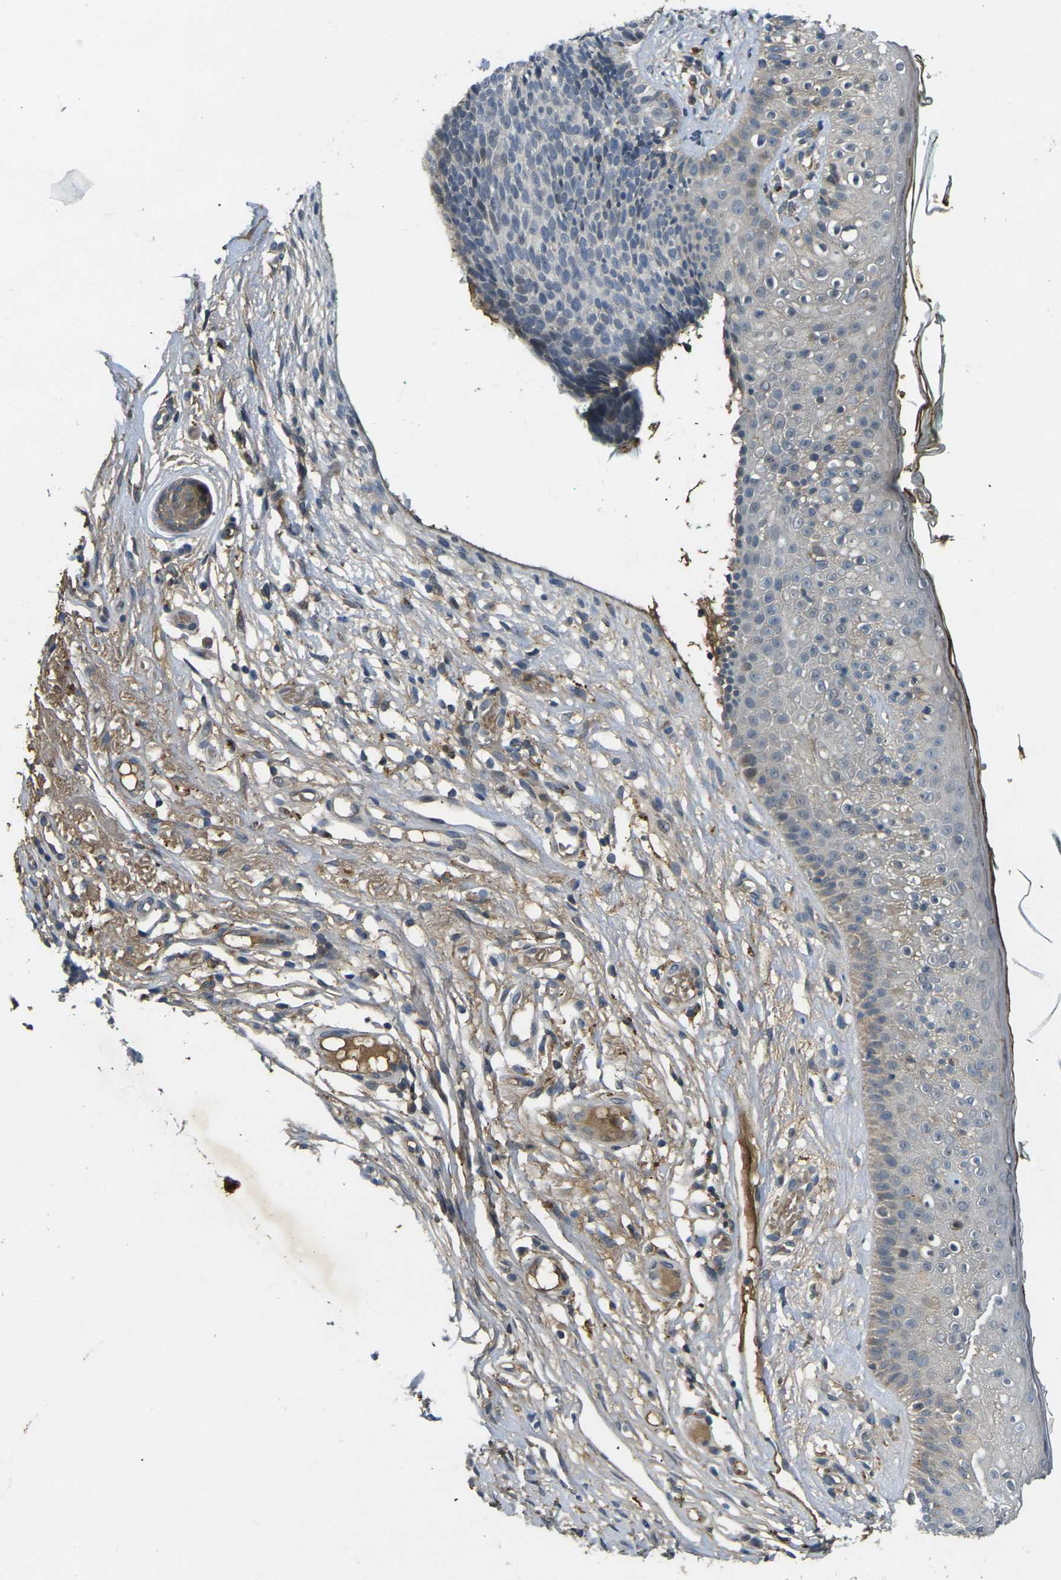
{"staining": {"intensity": "negative", "quantity": "none", "location": "none"}, "tissue": "skin cancer", "cell_type": "Tumor cells", "image_type": "cancer", "snomed": [{"axis": "morphology", "description": "Basal cell carcinoma"}, {"axis": "topography", "description": "Skin"}], "caption": "Skin cancer (basal cell carcinoma) stained for a protein using immunohistochemistry (IHC) demonstrates no expression tumor cells.", "gene": "PIGL", "patient": {"sex": "female", "age": 84}}